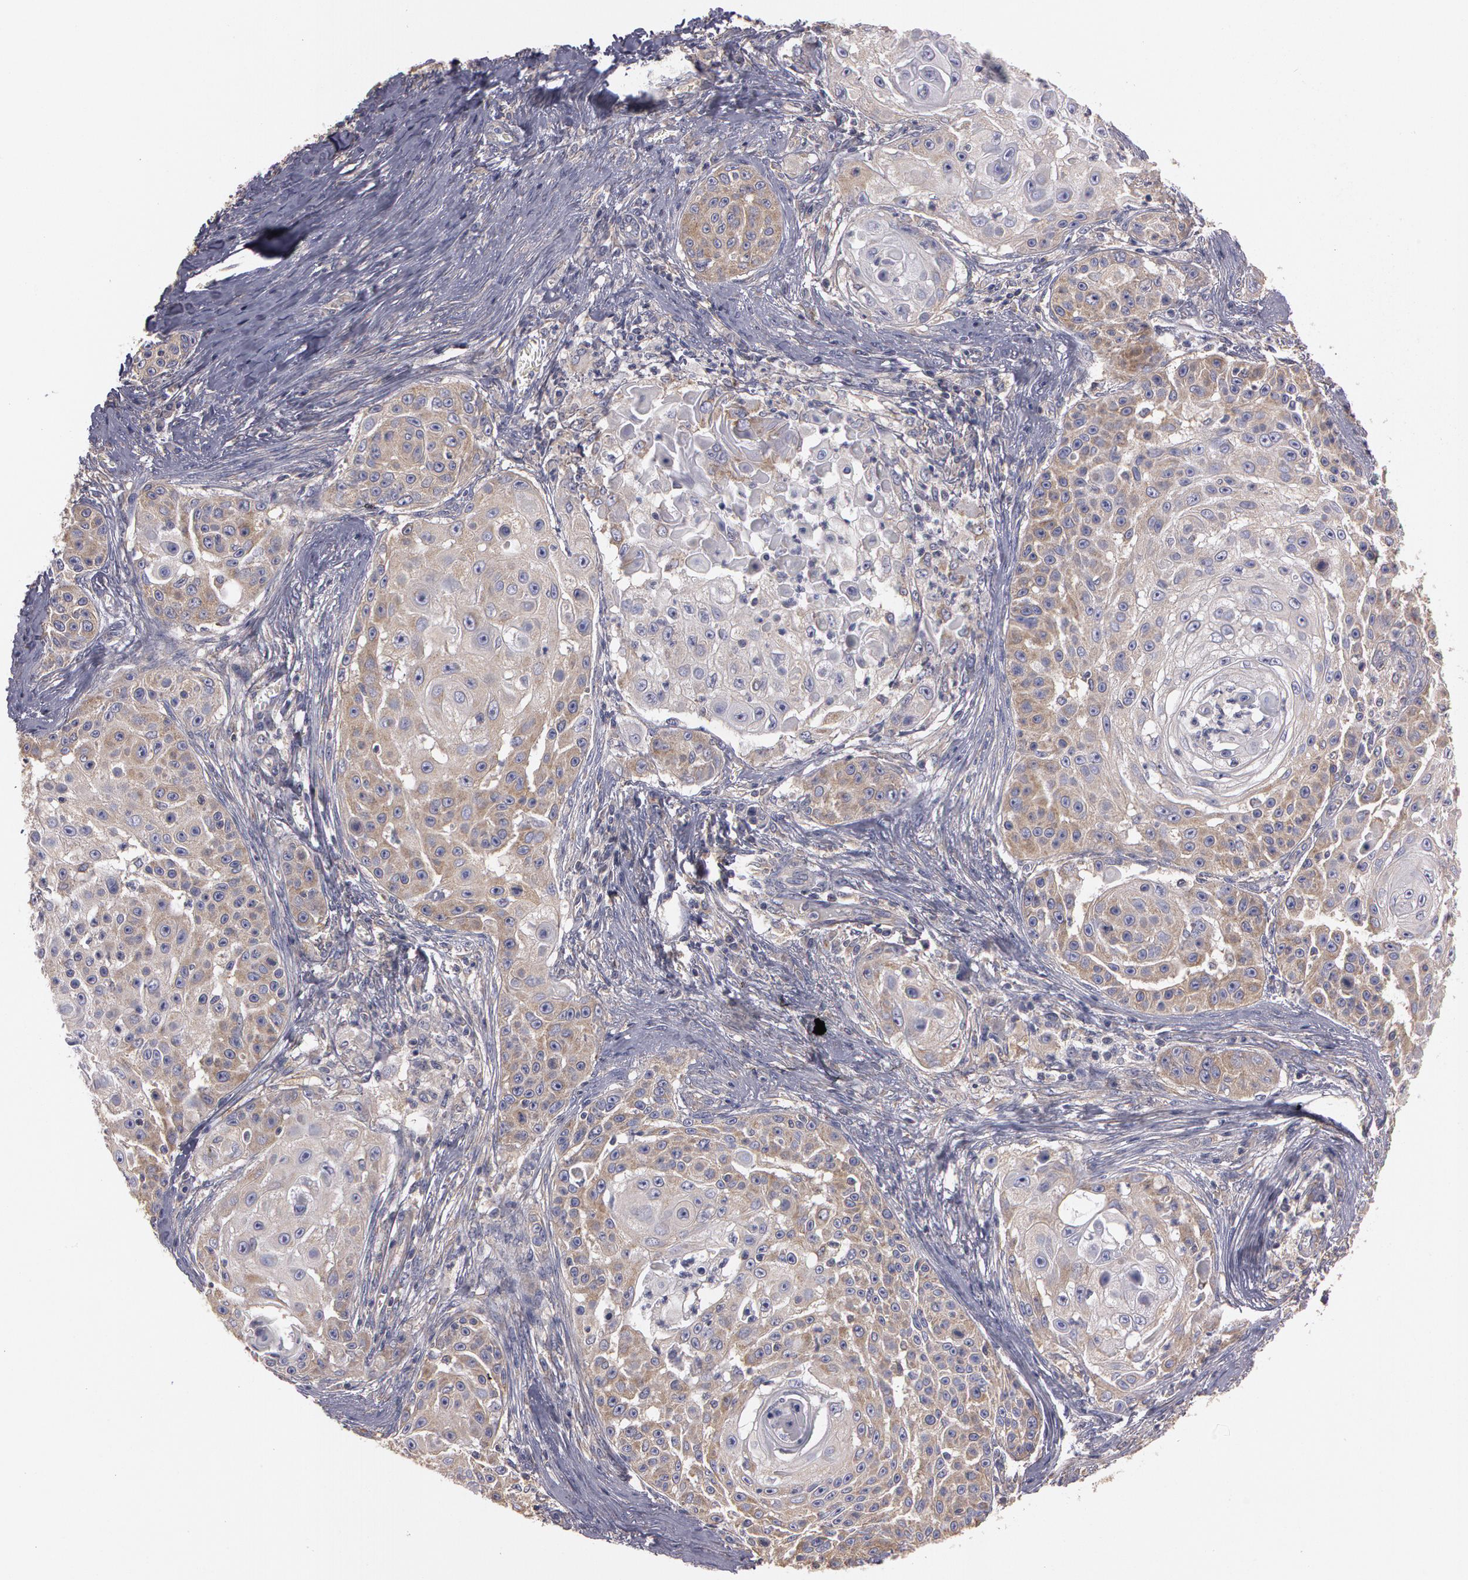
{"staining": {"intensity": "weak", "quantity": "25%-75%", "location": "cytoplasmic/membranous"}, "tissue": "skin cancer", "cell_type": "Tumor cells", "image_type": "cancer", "snomed": [{"axis": "morphology", "description": "Squamous cell carcinoma, NOS"}, {"axis": "topography", "description": "Skin"}], "caption": "The photomicrograph displays immunohistochemical staining of skin cancer (squamous cell carcinoma). There is weak cytoplasmic/membranous expression is appreciated in about 25%-75% of tumor cells.", "gene": "NEK9", "patient": {"sex": "female", "age": 57}}